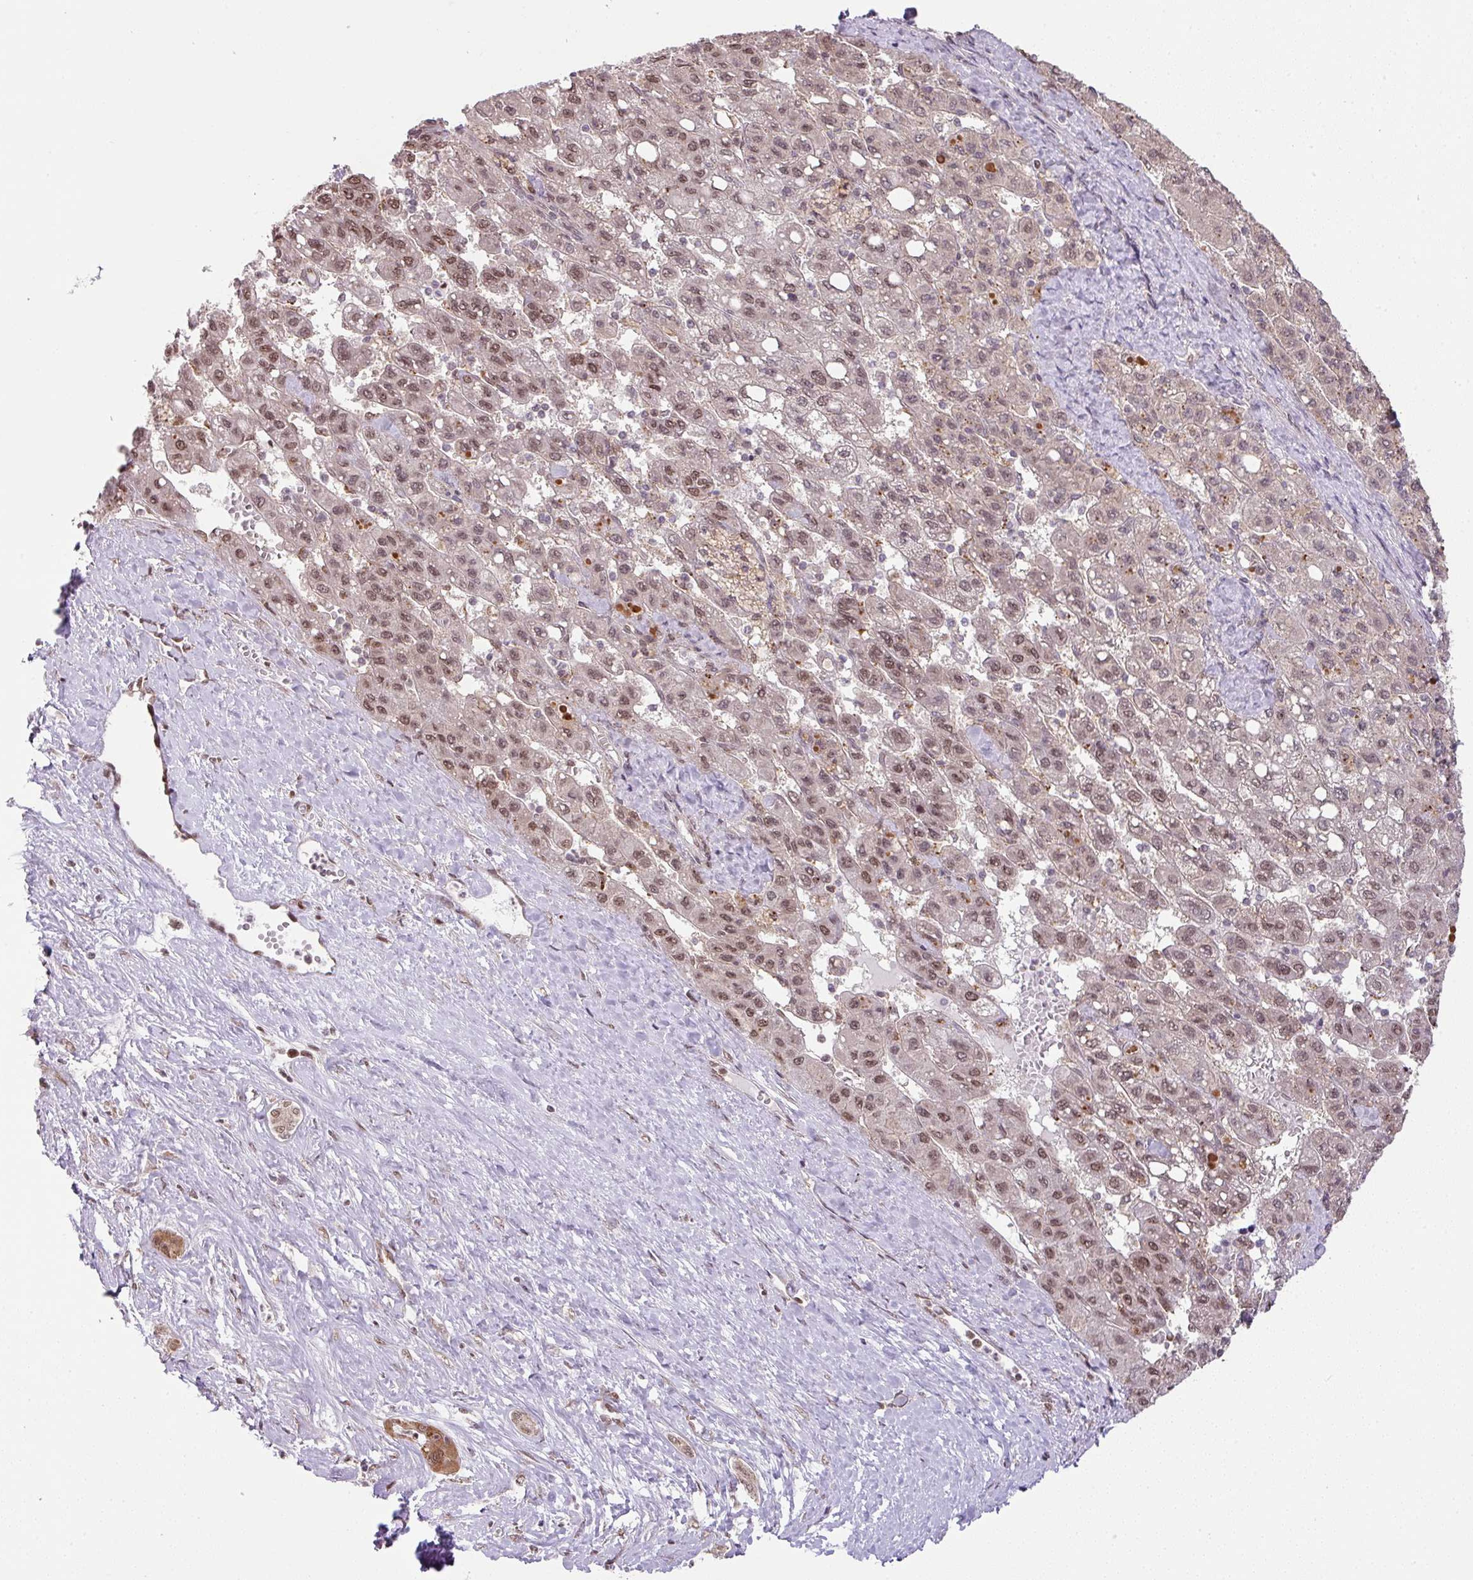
{"staining": {"intensity": "moderate", "quantity": ">75%", "location": "nuclear"}, "tissue": "liver cancer", "cell_type": "Tumor cells", "image_type": "cancer", "snomed": [{"axis": "morphology", "description": "Carcinoma, Hepatocellular, NOS"}, {"axis": "topography", "description": "Liver"}], "caption": "DAB immunohistochemical staining of liver hepatocellular carcinoma shows moderate nuclear protein staining in about >75% of tumor cells. (DAB (3,3'-diaminobenzidine) IHC with brightfield microscopy, high magnification).", "gene": "PLK1", "patient": {"sex": "female", "age": 82}}